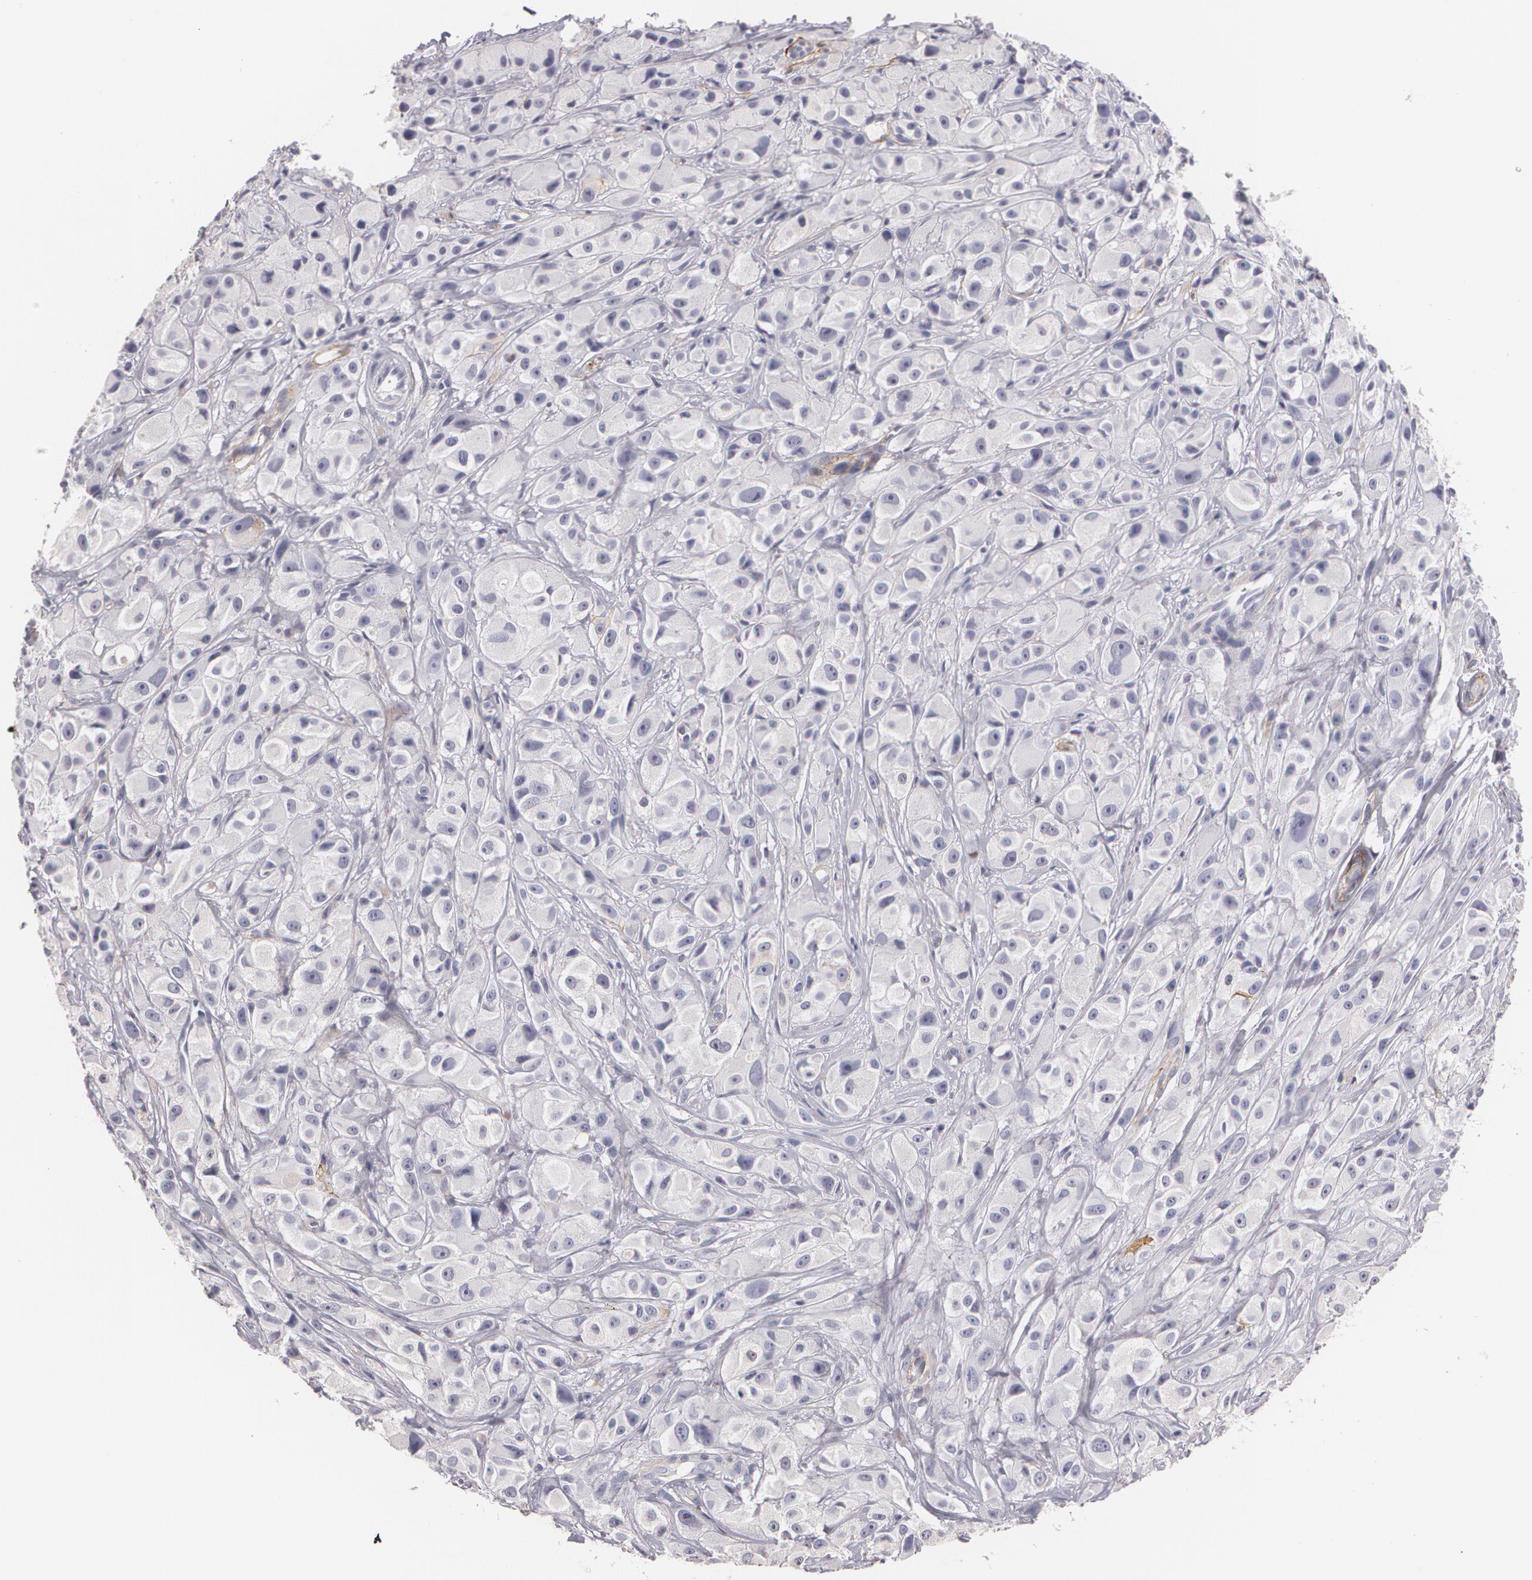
{"staining": {"intensity": "negative", "quantity": "none", "location": "none"}, "tissue": "melanoma", "cell_type": "Tumor cells", "image_type": "cancer", "snomed": [{"axis": "morphology", "description": "Malignant melanoma, NOS"}, {"axis": "topography", "description": "Skin"}], "caption": "Melanoma stained for a protein using immunohistochemistry reveals no positivity tumor cells.", "gene": "NGFR", "patient": {"sex": "male", "age": 56}}